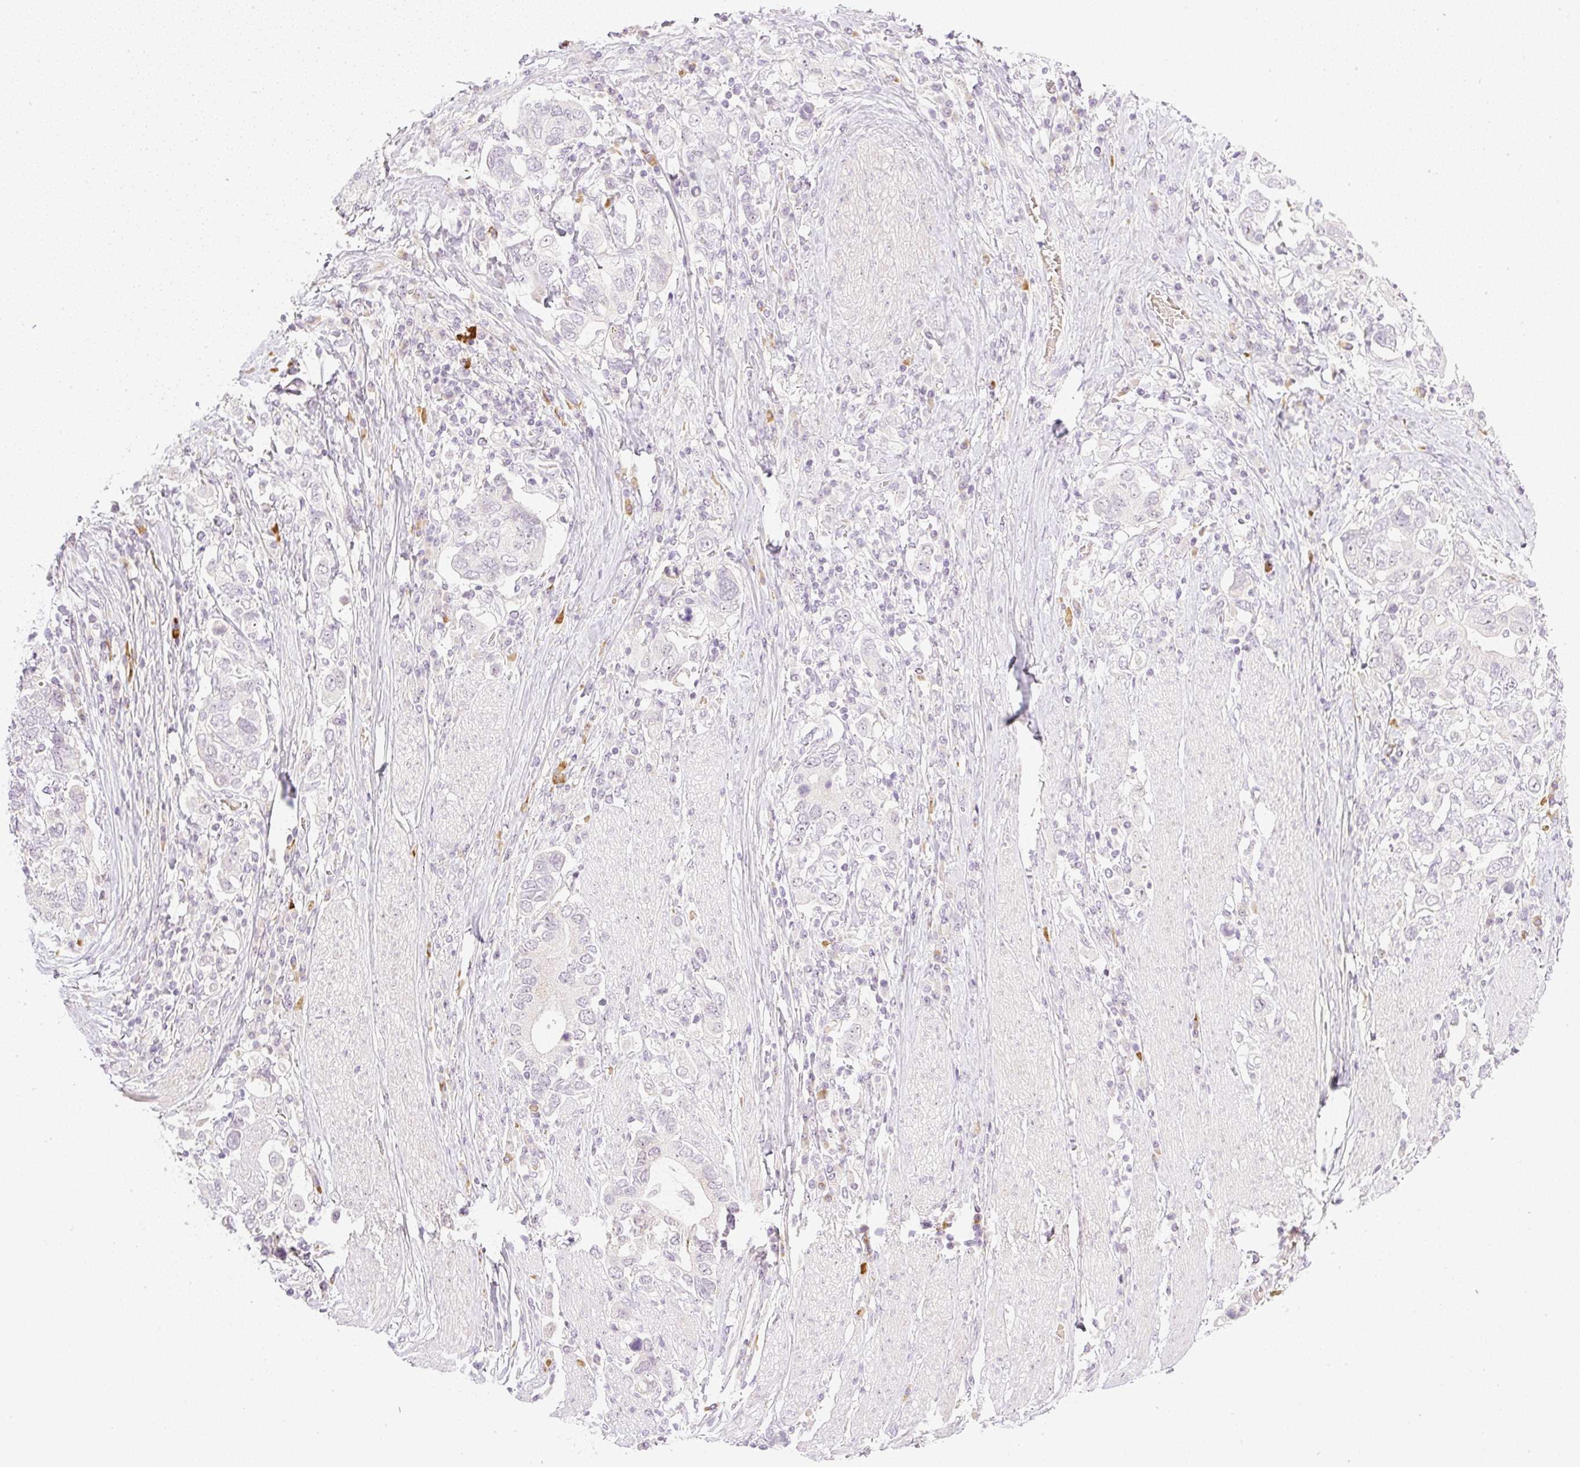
{"staining": {"intensity": "weak", "quantity": "<25%", "location": "nuclear"}, "tissue": "stomach cancer", "cell_type": "Tumor cells", "image_type": "cancer", "snomed": [{"axis": "morphology", "description": "Adenocarcinoma, NOS"}, {"axis": "topography", "description": "Stomach, upper"}, {"axis": "topography", "description": "Stomach"}], "caption": "Human stomach cancer (adenocarcinoma) stained for a protein using immunohistochemistry (IHC) exhibits no expression in tumor cells.", "gene": "AAR2", "patient": {"sex": "male", "age": 62}}